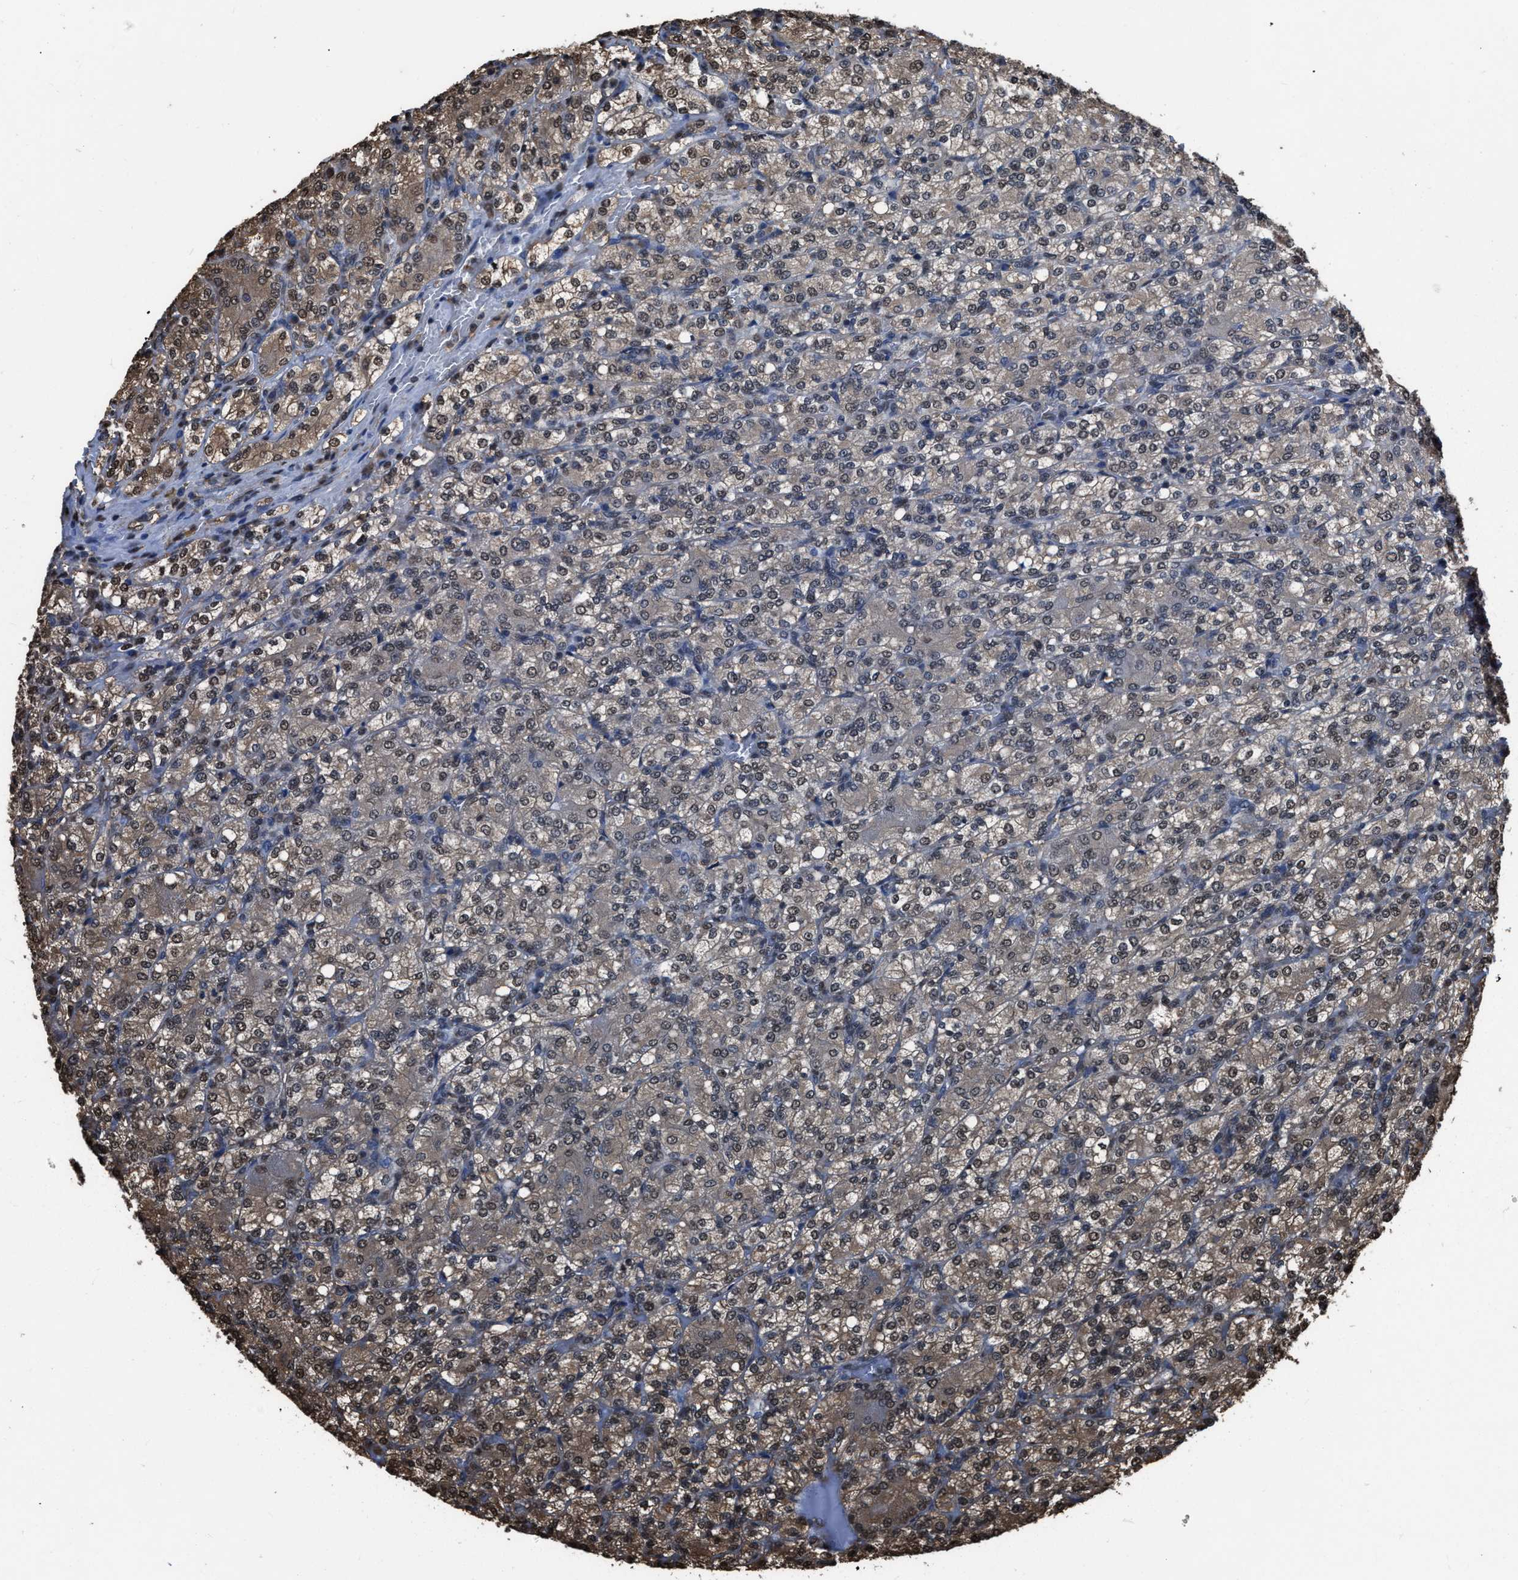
{"staining": {"intensity": "weak", "quantity": ">75%", "location": "cytoplasmic/membranous,nuclear"}, "tissue": "renal cancer", "cell_type": "Tumor cells", "image_type": "cancer", "snomed": [{"axis": "morphology", "description": "Adenocarcinoma, NOS"}, {"axis": "topography", "description": "Kidney"}], "caption": "Renal cancer stained with DAB (3,3'-diaminobenzidine) immunohistochemistry reveals low levels of weak cytoplasmic/membranous and nuclear staining in approximately >75% of tumor cells.", "gene": "FNTA", "patient": {"sex": "male", "age": 77}}